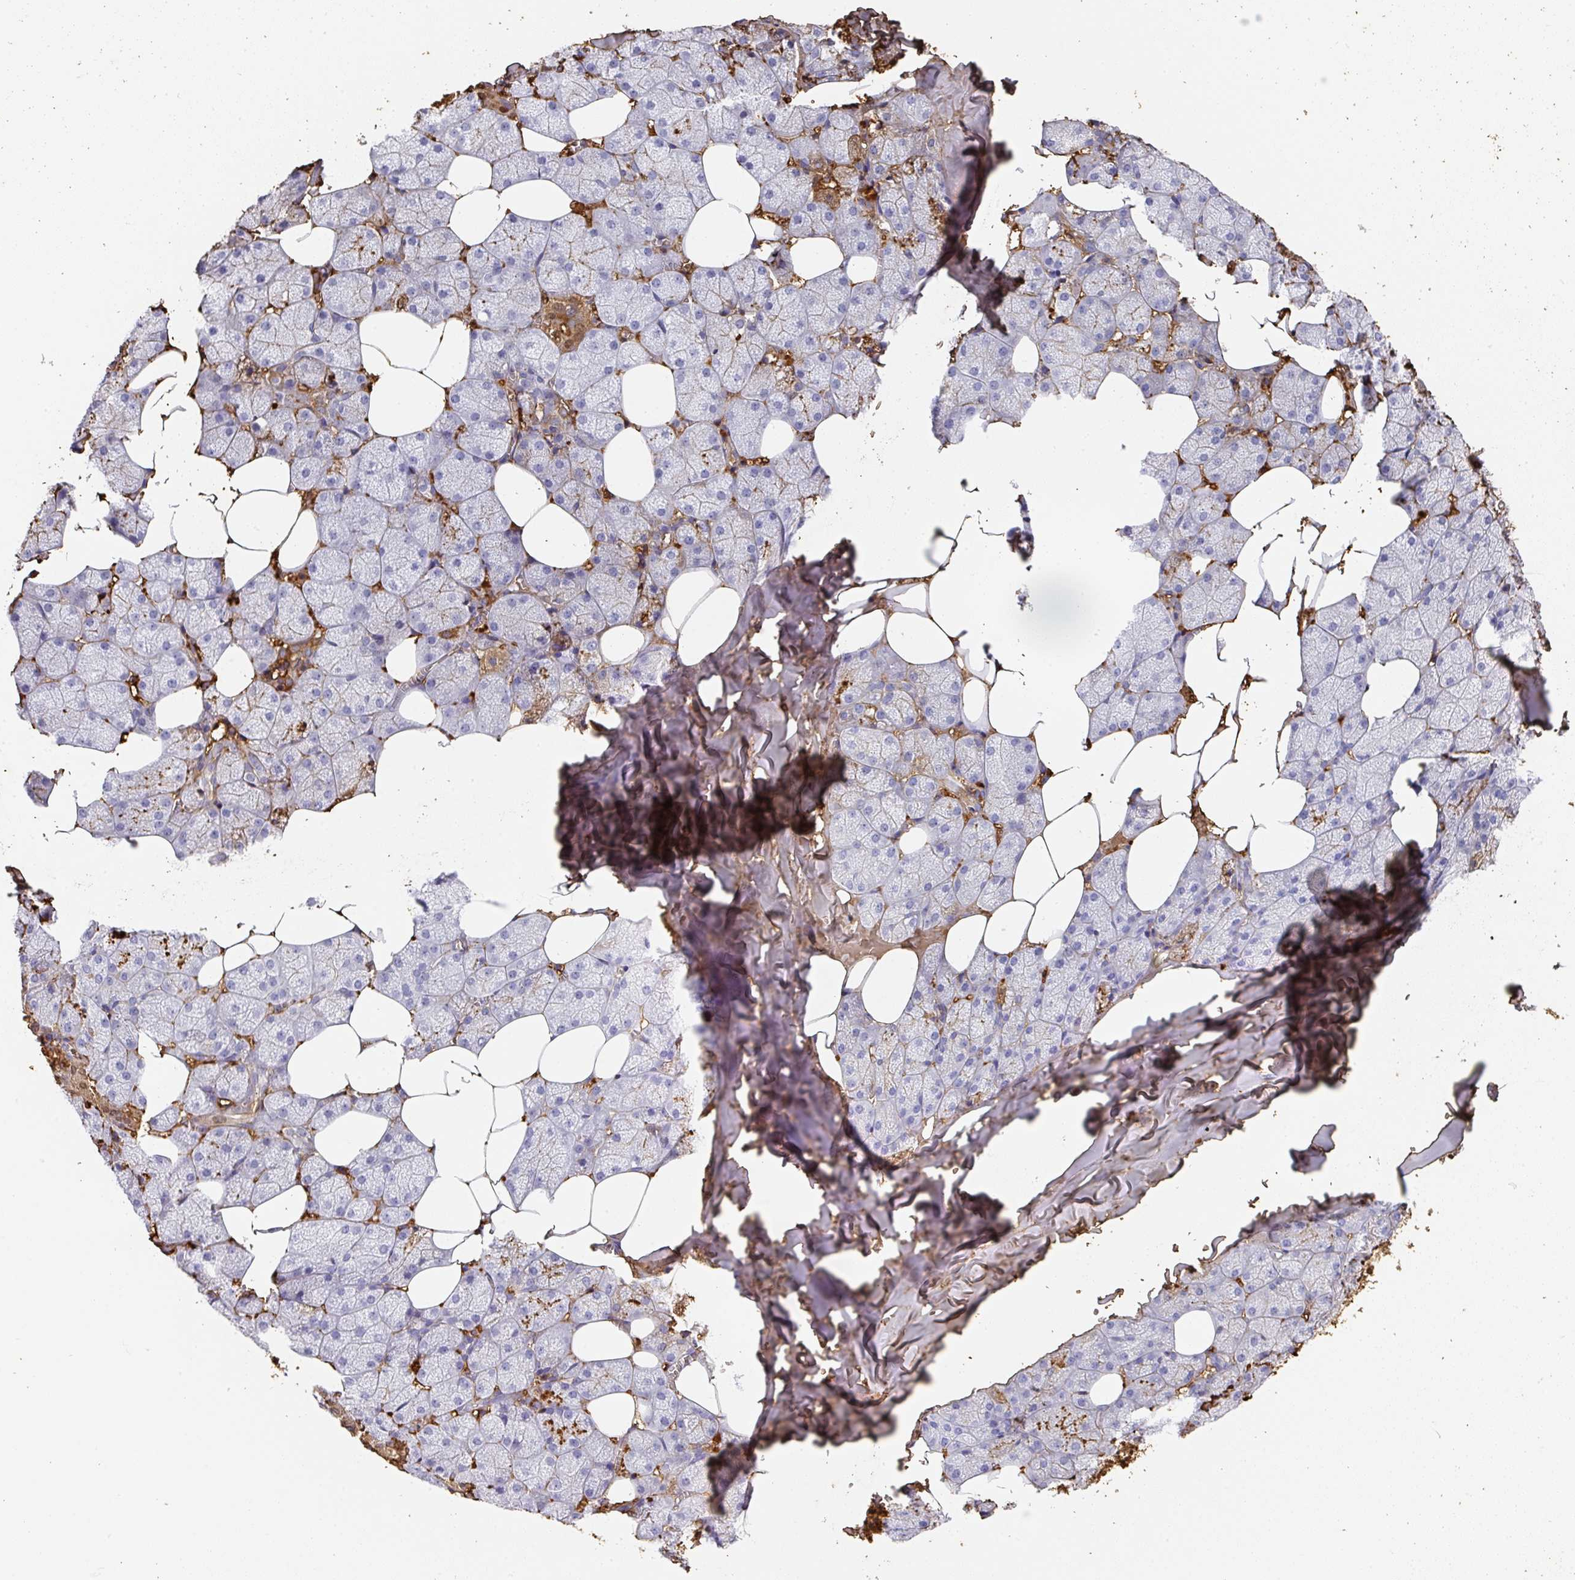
{"staining": {"intensity": "moderate", "quantity": "25%-75%", "location": "cytoplasmic/membranous"}, "tissue": "salivary gland", "cell_type": "Glandular cells", "image_type": "normal", "snomed": [{"axis": "morphology", "description": "Normal tissue, NOS"}, {"axis": "topography", "description": "Salivary gland"}, {"axis": "topography", "description": "Peripheral nerve tissue"}], "caption": "An image of human salivary gland stained for a protein reveals moderate cytoplasmic/membranous brown staining in glandular cells. The protein is shown in brown color, while the nuclei are stained blue.", "gene": "ALB", "patient": {"sex": "male", "age": 38}}